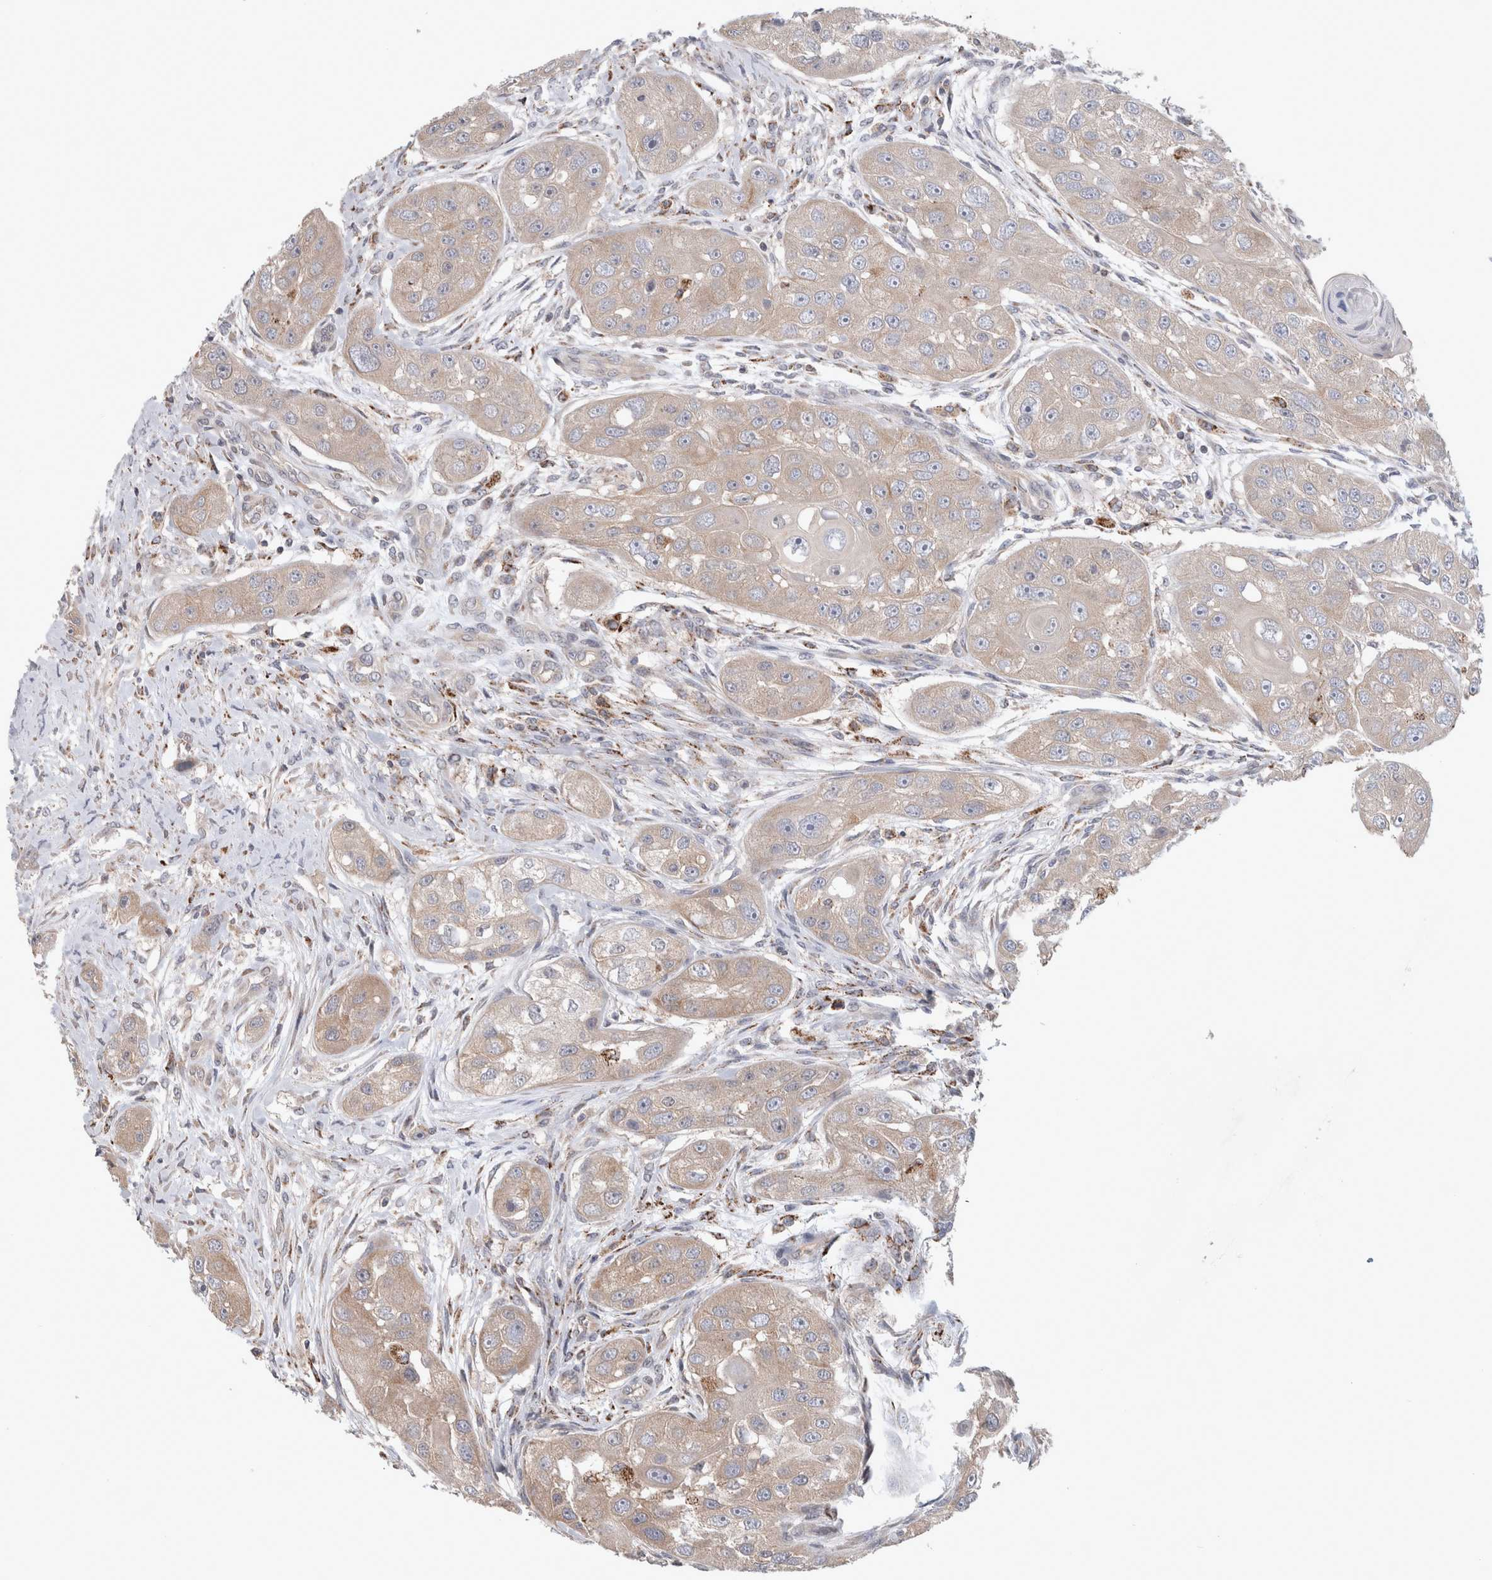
{"staining": {"intensity": "weak", "quantity": "<25%", "location": "cytoplasmic/membranous"}, "tissue": "head and neck cancer", "cell_type": "Tumor cells", "image_type": "cancer", "snomed": [{"axis": "morphology", "description": "Normal tissue, NOS"}, {"axis": "morphology", "description": "Squamous cell carcinoma, NOS"}, {"axis": "topography", "description": "Skeletal muscle"}, {"axis": "topography", "description": "Head-Neck"}], "caption": "Immunohistochemistry (IHC) of human head and neck squamous cell carcinoma exhibits no positivity in tumor cells.", "gene": "HROB", "patient": {"sex": "male", "age": 51}}